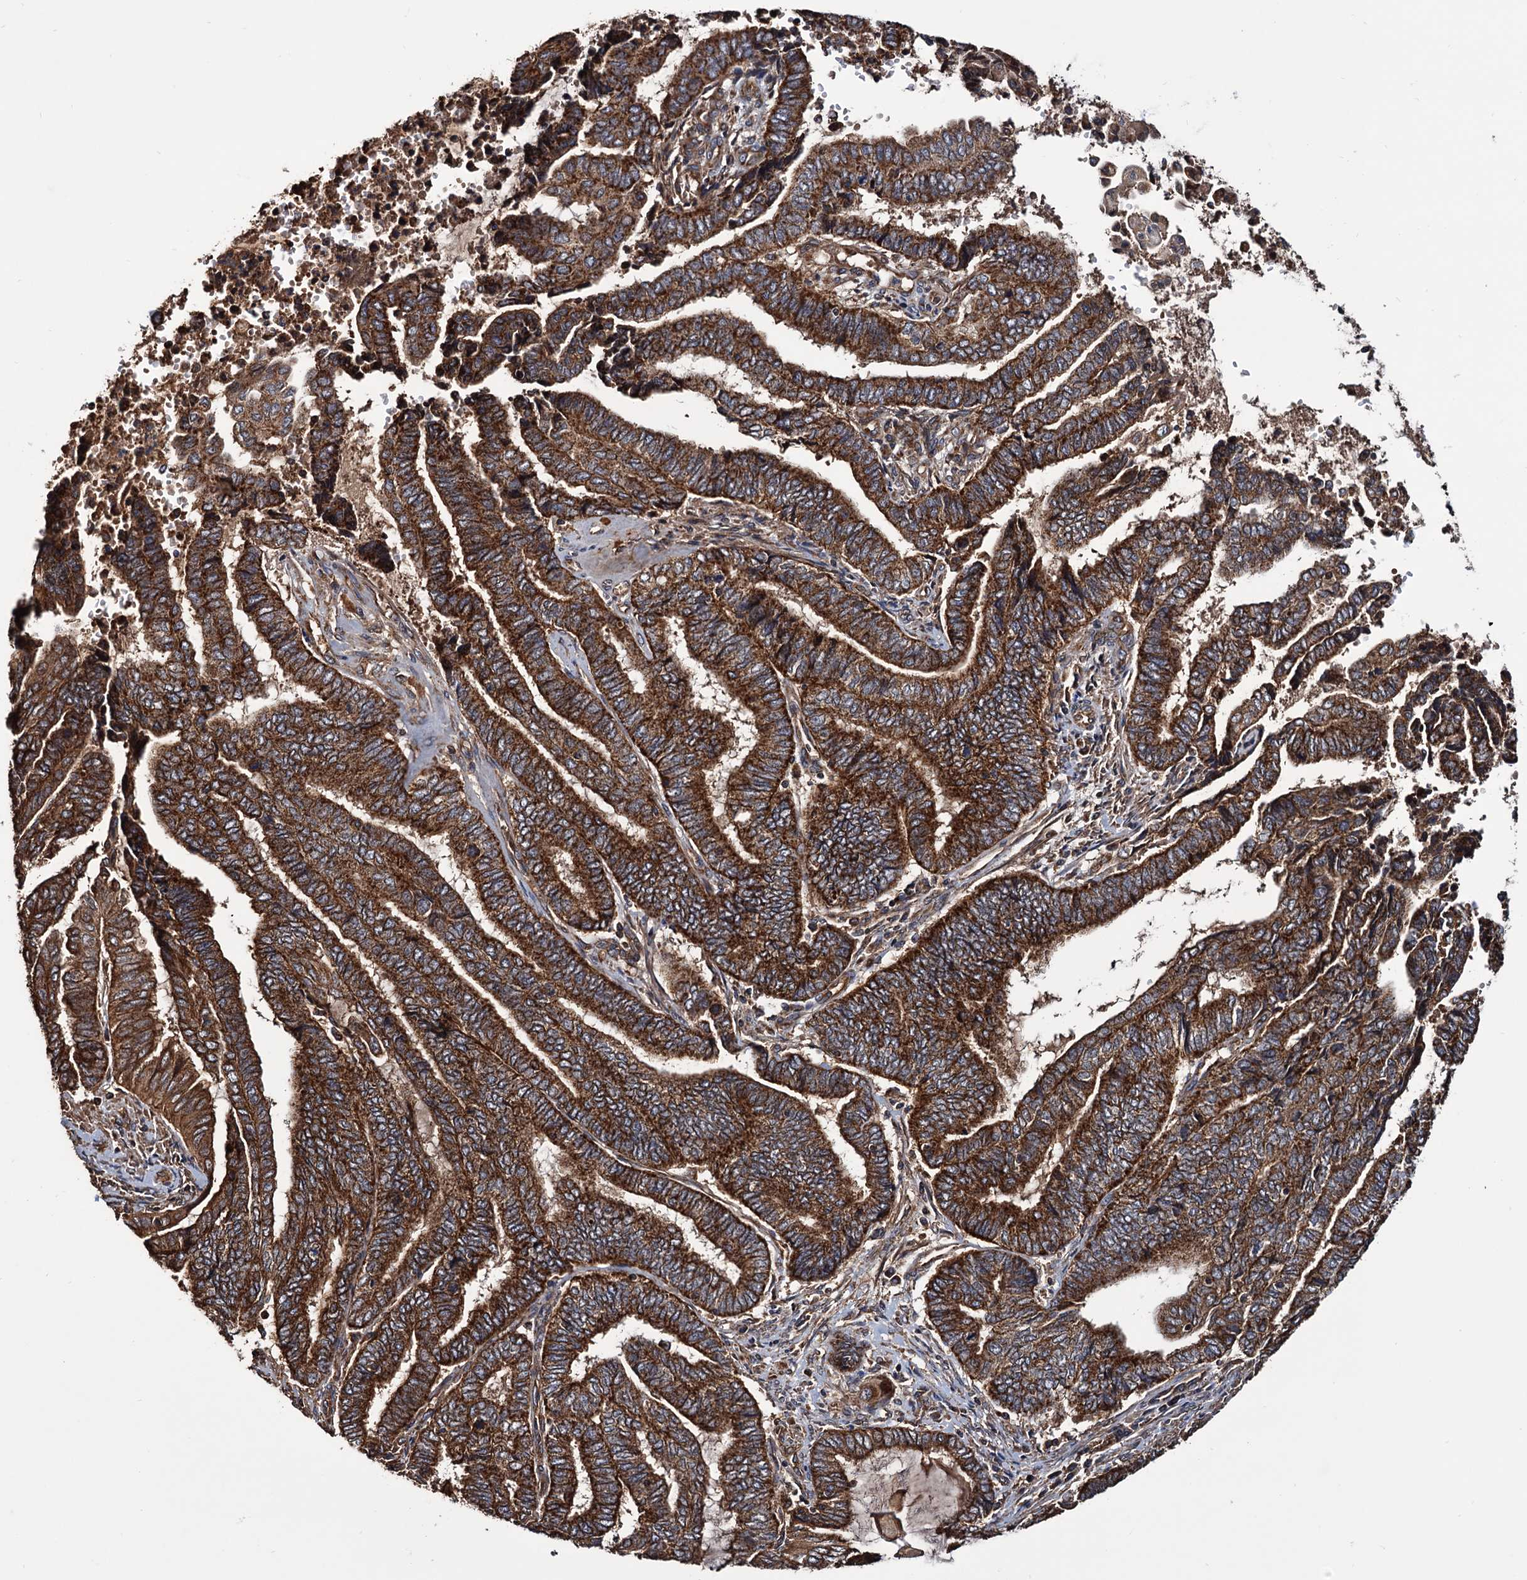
{"staining": {"intensity": "strong", "quantity": ">75%", "location": "cytoplasmic/membranous"}, "tissue": "endometrial cancer", "cell_type": "Tumor cells", "image_type": "cancer", "snomed": [{"axis": "morphology", "description": "Adenocarcinoma, NOS"}, {"axis": "topography", "description": "Uterus"}, {"axis": "topography", "description": "Endometrium"}], "caption": "Immunohistochemistry image of endometrial cancer (adenocarcinoma) stained for a protein (brown), which displays high levels of strong cytoplasmic/membranous positivity in about >75% of tumor cells.", "gene": "MRPL42", "patient": {"sex": "female", "age": 70}}